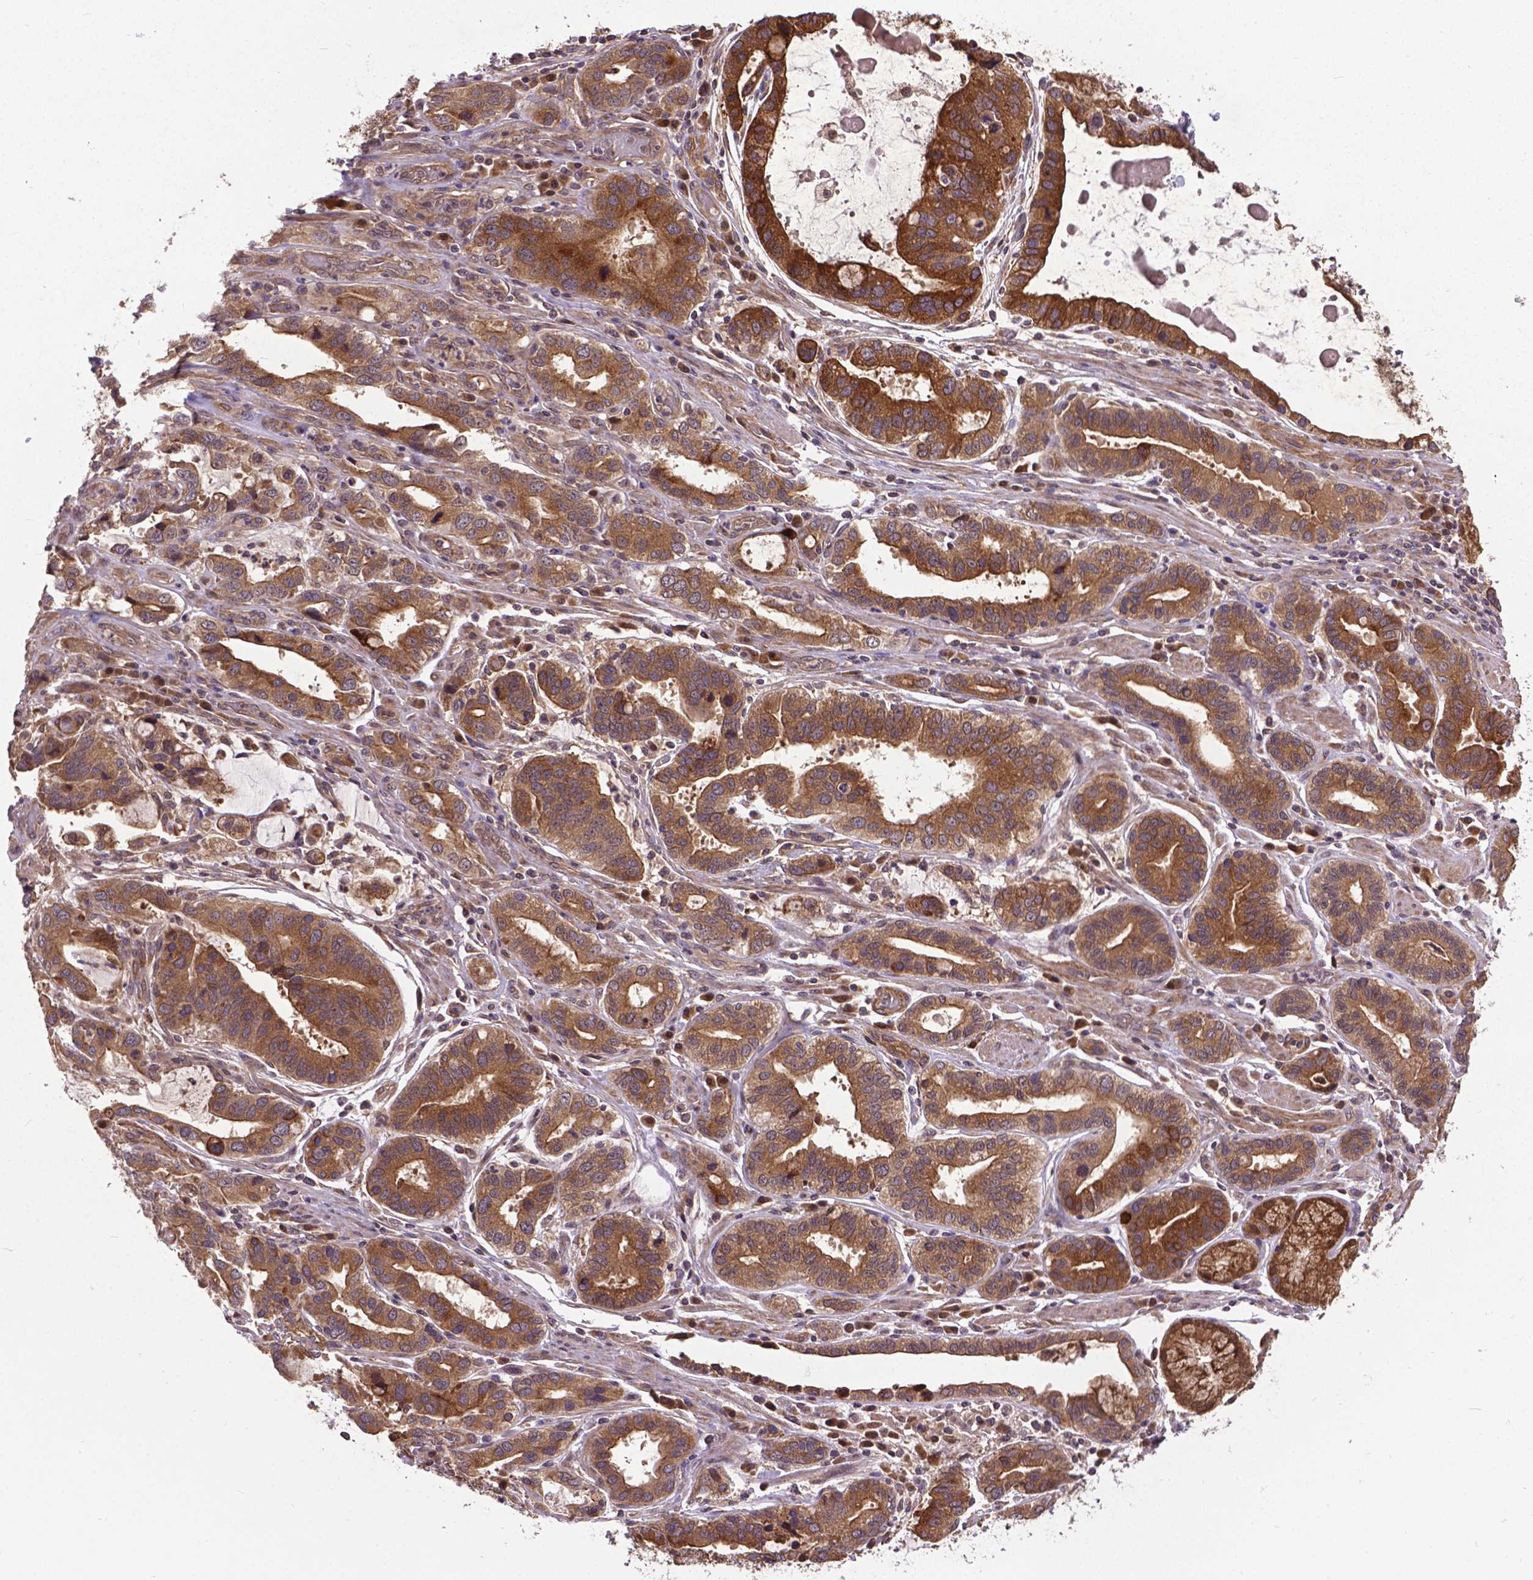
{"staining": {"intensity": "strong", "quantity": ">75%", "location": "cytoplasmic/membranous"}, "tissue": "stomach cancer", "cell_type": "Tumor cells", "image_type": "cancer", "snomed": [{"axis": "morphology", "description": "Adenocarcinoma, NOS"}, {"axis": "topography", "description": "Stomach, lower"}], "caption": "About >75% of tumor cells in human adenocarcinoma (stomach) reveal strong cytoplasmic/membranous protein expression as visualized by brown immunohistochemical staining.", "gene": "ZNF616", "patient": {"sex": "female", "age": 76}}